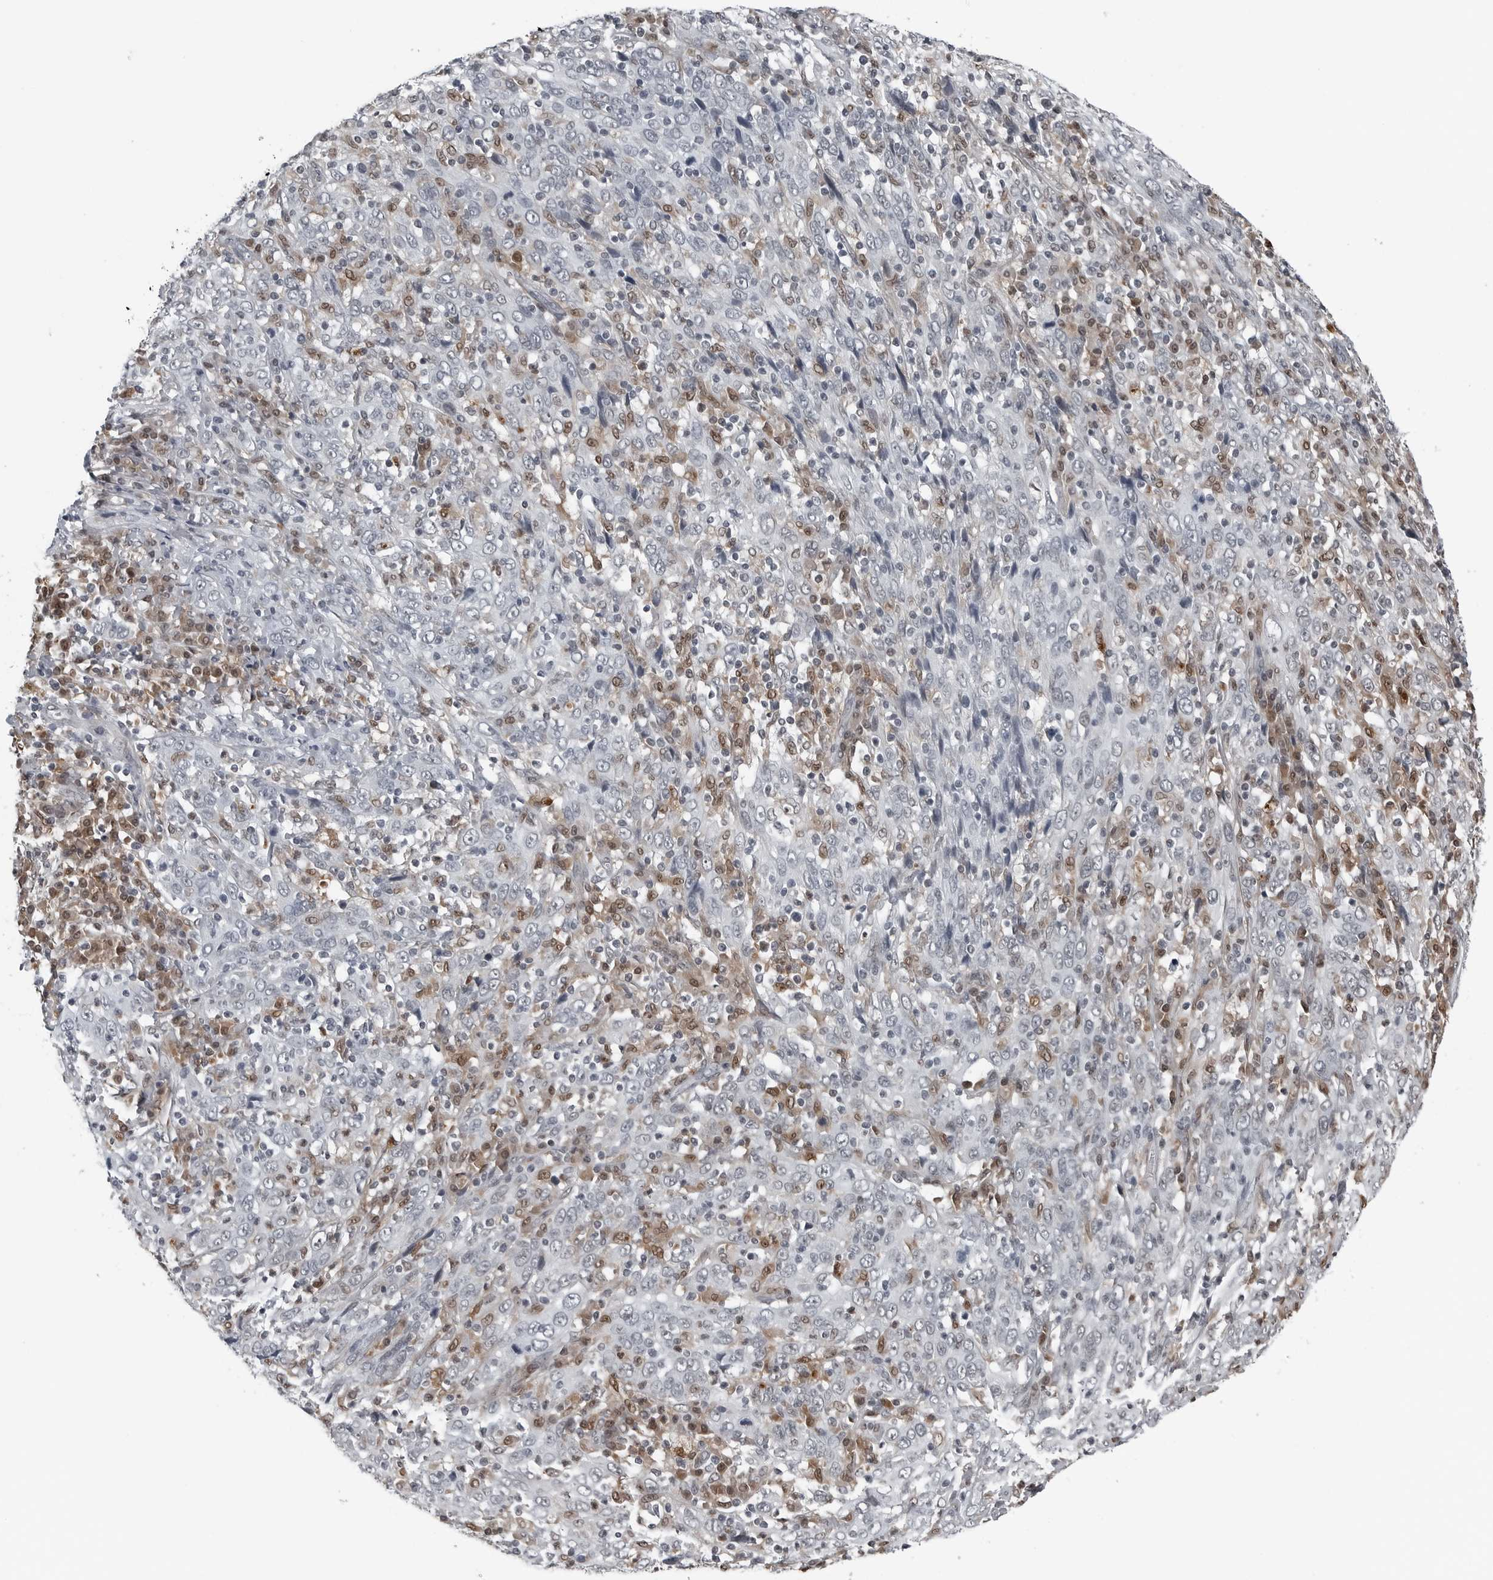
{"staining": {"intensity": "negative", "quantity": "none", "location": "none"}, "tissue": "cervical cancer", "cell_type": "Tumor cells", "image_type": "cancer", "snomed": [{"axis": "morphology", "description": "Squamous cell carcinoma, NOS"}, {"axis": "topography", "description": "Cervix"}], "caption": "Protein analysis of cervical squamous cell carcinoma shows no significant positivity in tumor cells.", "gene": "AKR1A1", "patient": {"sex": "female", "age": 46}}